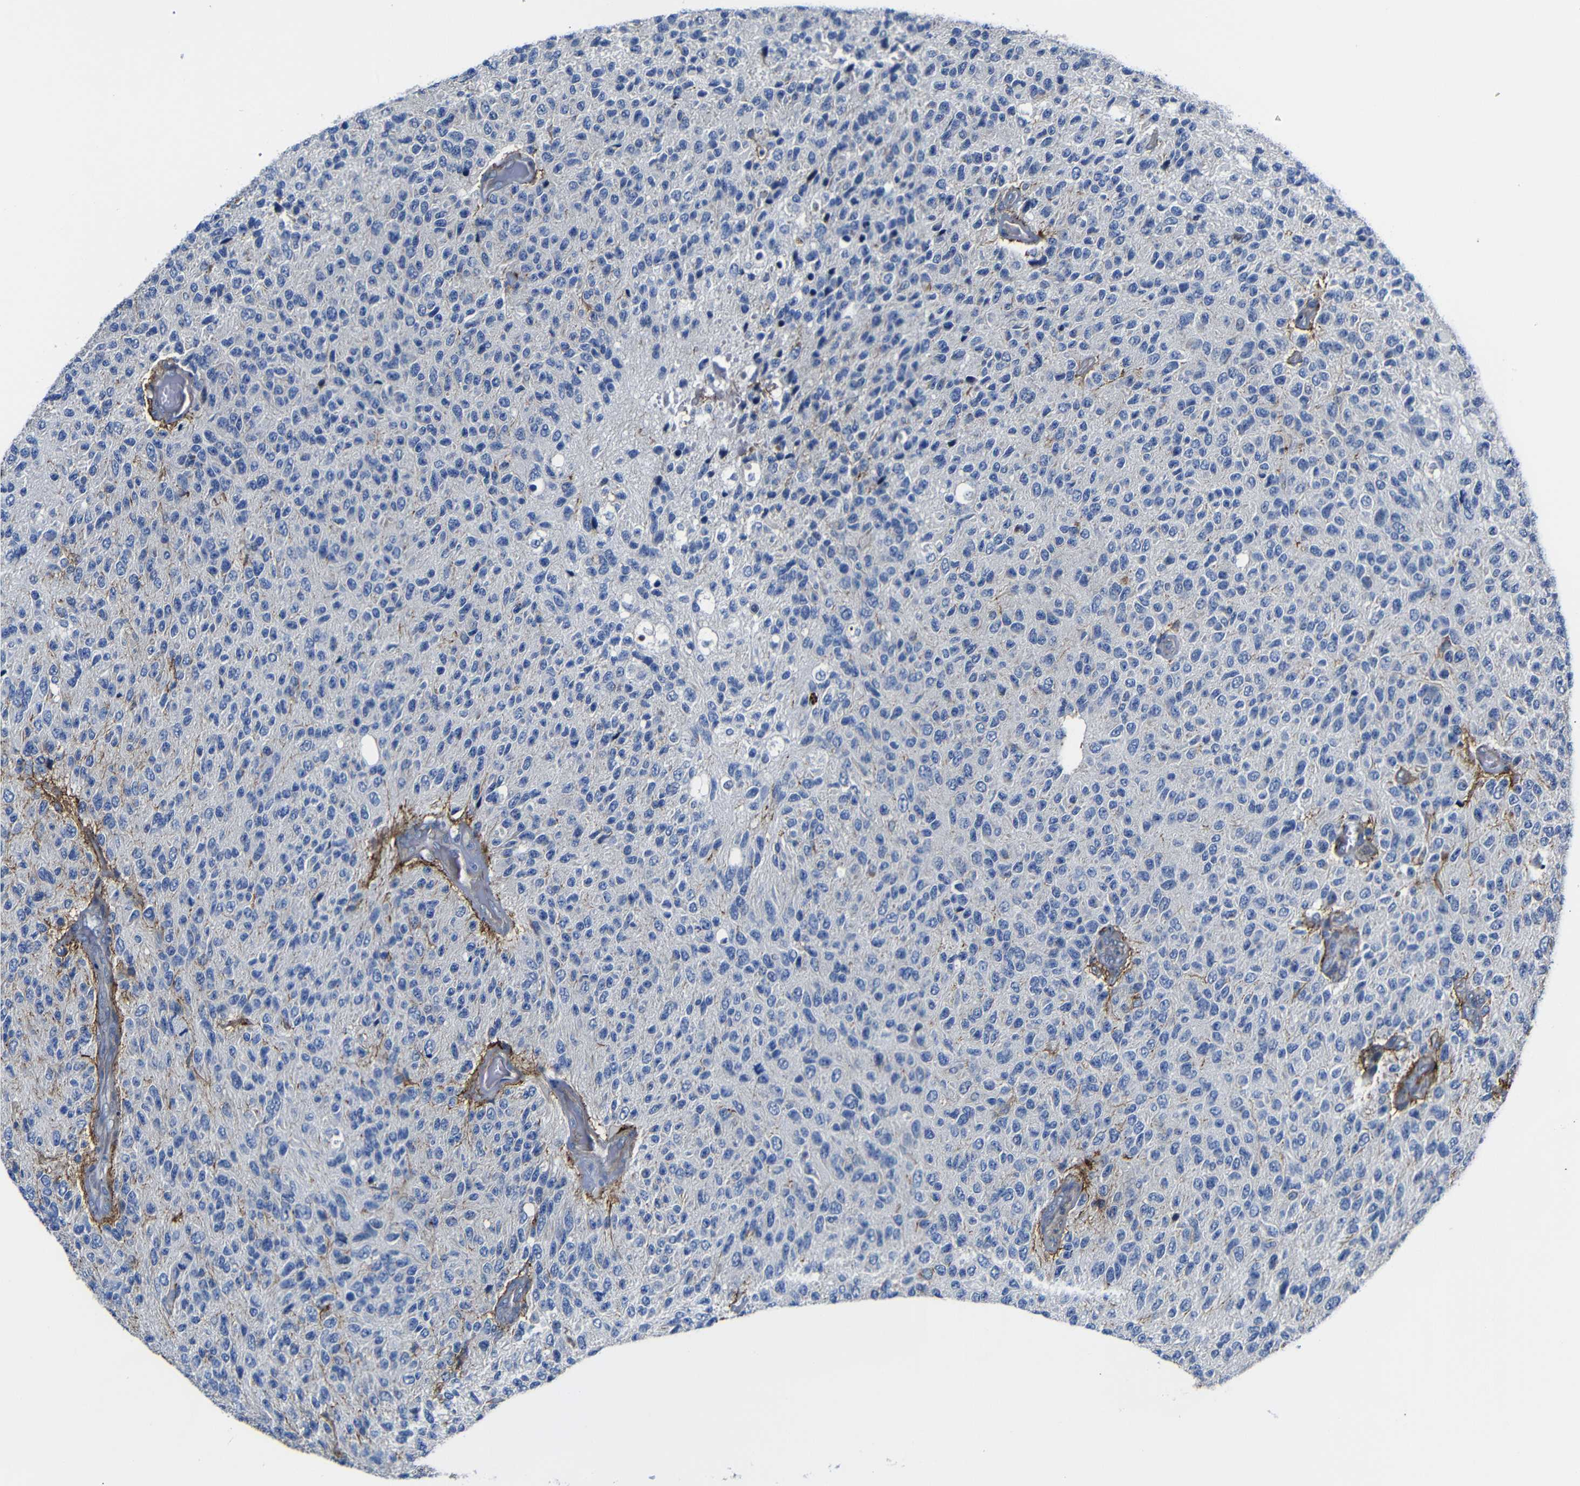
{"staining": {"intensity": "negative", "quantity": "none", "location": "none"}, "tissue": "glioma", "cell_type": "Tumor cells", "image_type": "cancer", "snomed": [{"axis": "morphology", "description": "Glioma, malignant, High grade"}, {"axis": "topography", "description": "pancreas cauda"}], "caption": "Glioma stained for a protein using IHC demonstrates no expression tumor cells.", "gene": "AFDN", "patient": {"sex": "male", "age": 60}}